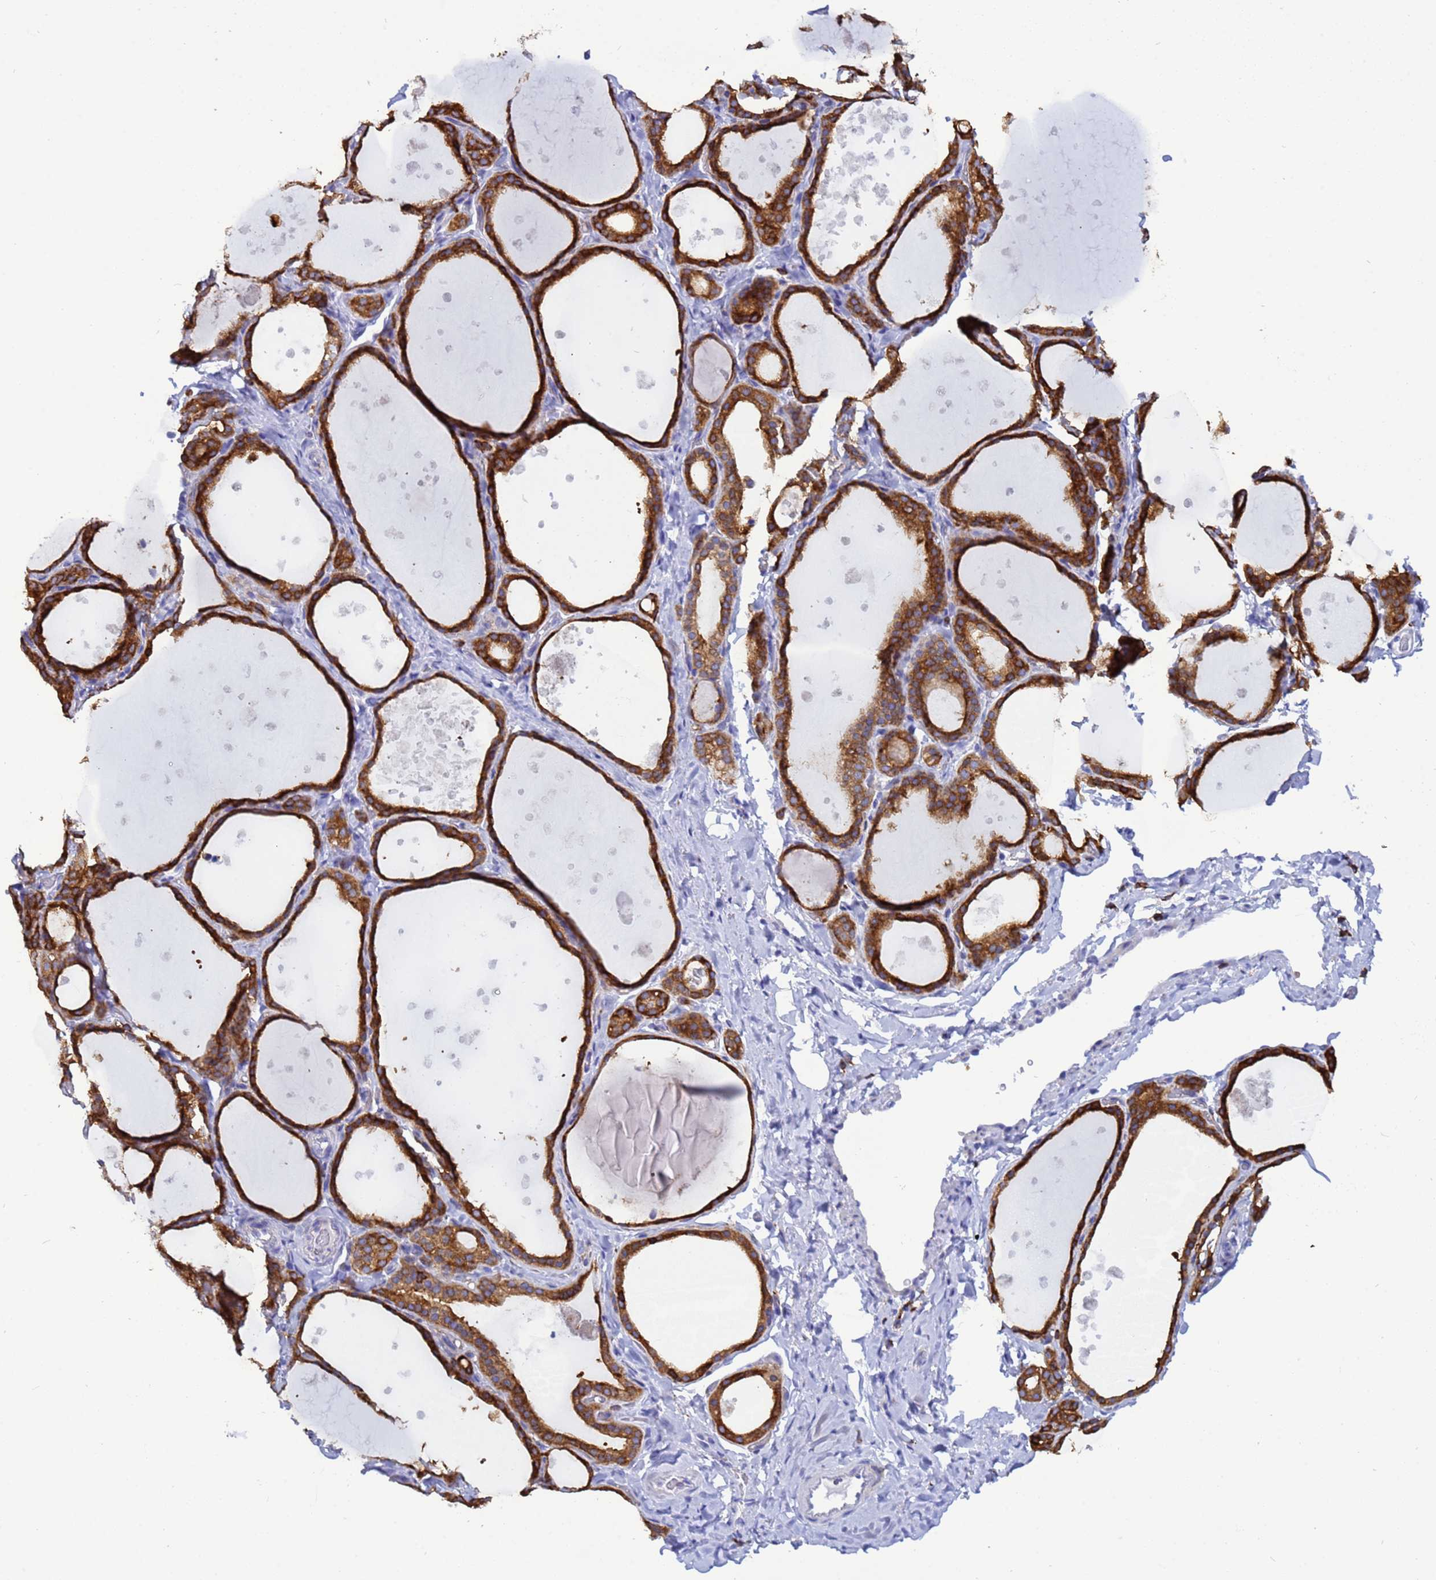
{"staining": {"intensity": "strong", "quantity": ">75%", "location": "cytoplasmic/membranous"}, "tissue": "thyroid gland", "cell_type": "Glandular cells", "image_type": "normal", "snomed": [{"axis": "morphology", "description": "Normal tissue, NOS"}, {"axis": "topography", "description": "Thyroid gland"}], "caption": "This photomicrograph reveals IHC staining of benign human thyroid gland, with high strong cytoplasmic/membranous staining in about >75% of glandular cells.", "gene": "EZR", "patient": {"sex": "female", "age": 44}}